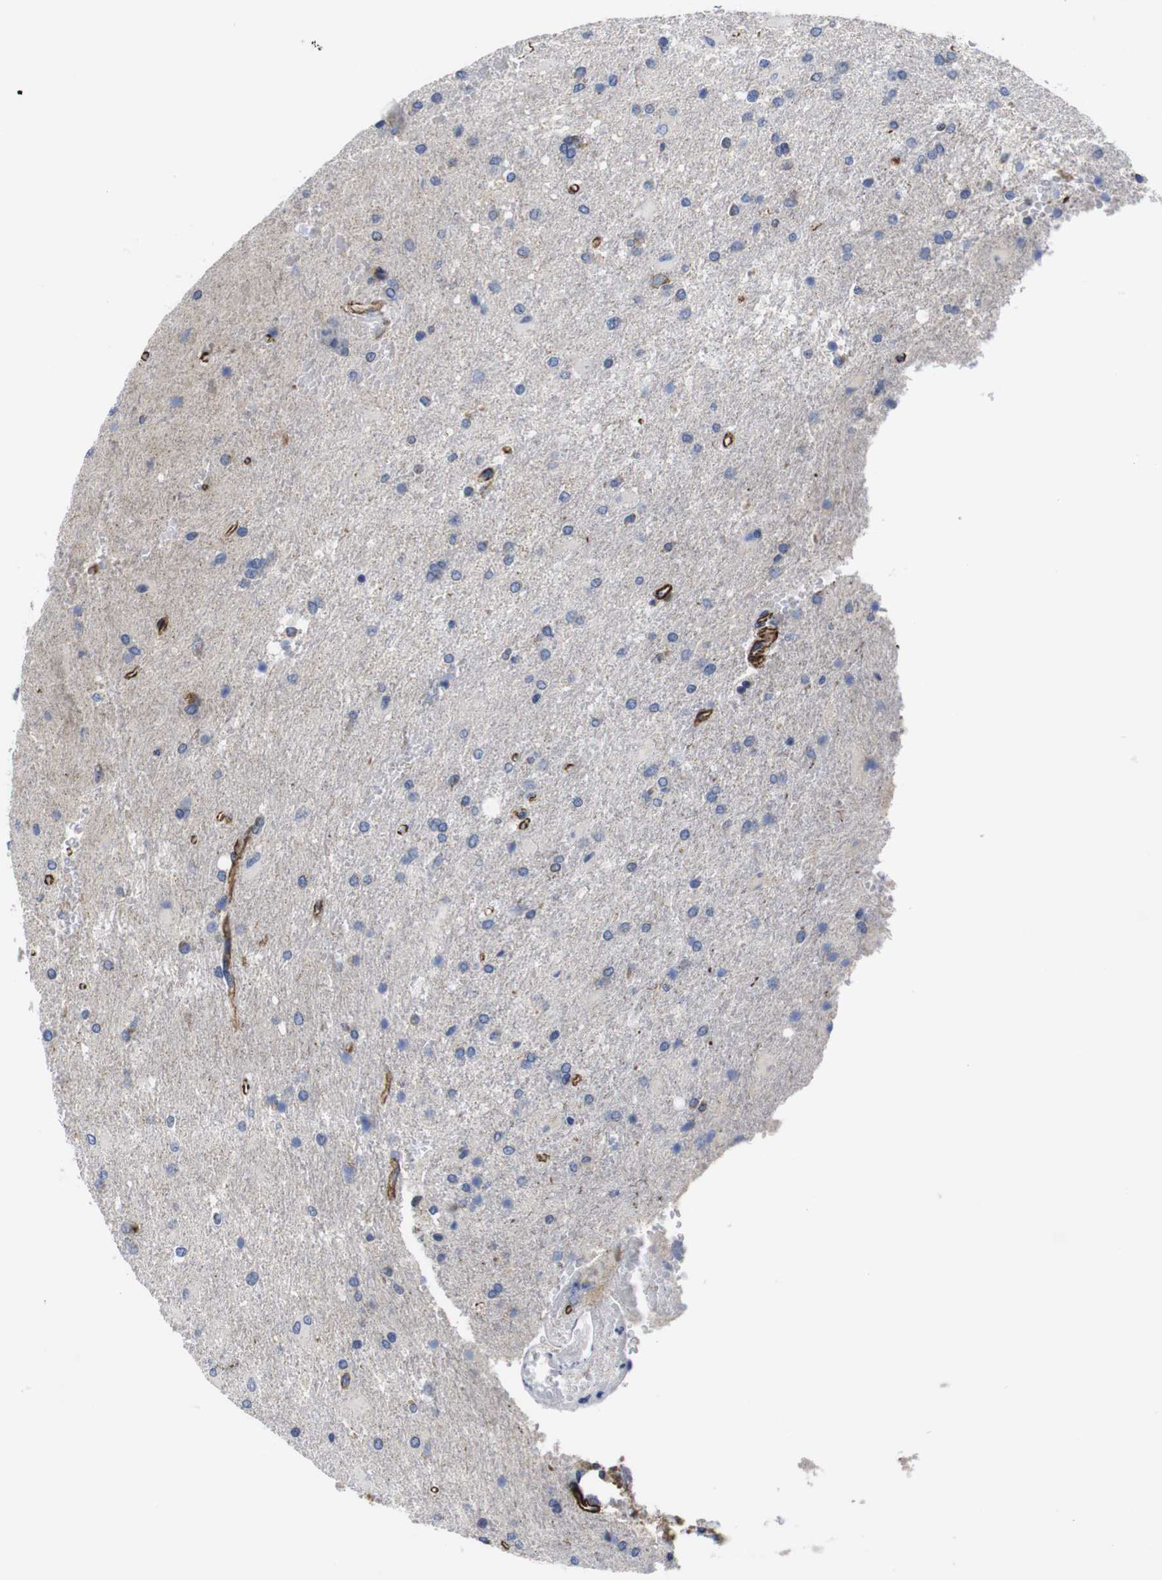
{"staining": {"intensity": "weak", "quantity": "<25%", "location": "cytoplasmic/membranous"}, "tissue": "glioma", "cell_type": "Tumor cells", "image_type": "cancer", "snomed": [{"axis": "morphology", "description": "Glioma, malignant, High grade"}, {"axis": "topography", "description": "Brain"}], "caption": "A micrograph of human high-grade glioma (malignant) is negative for staining in tumor cells.", "gene": "WNT10A", "patient": {"sex": "male", "age": 71}}